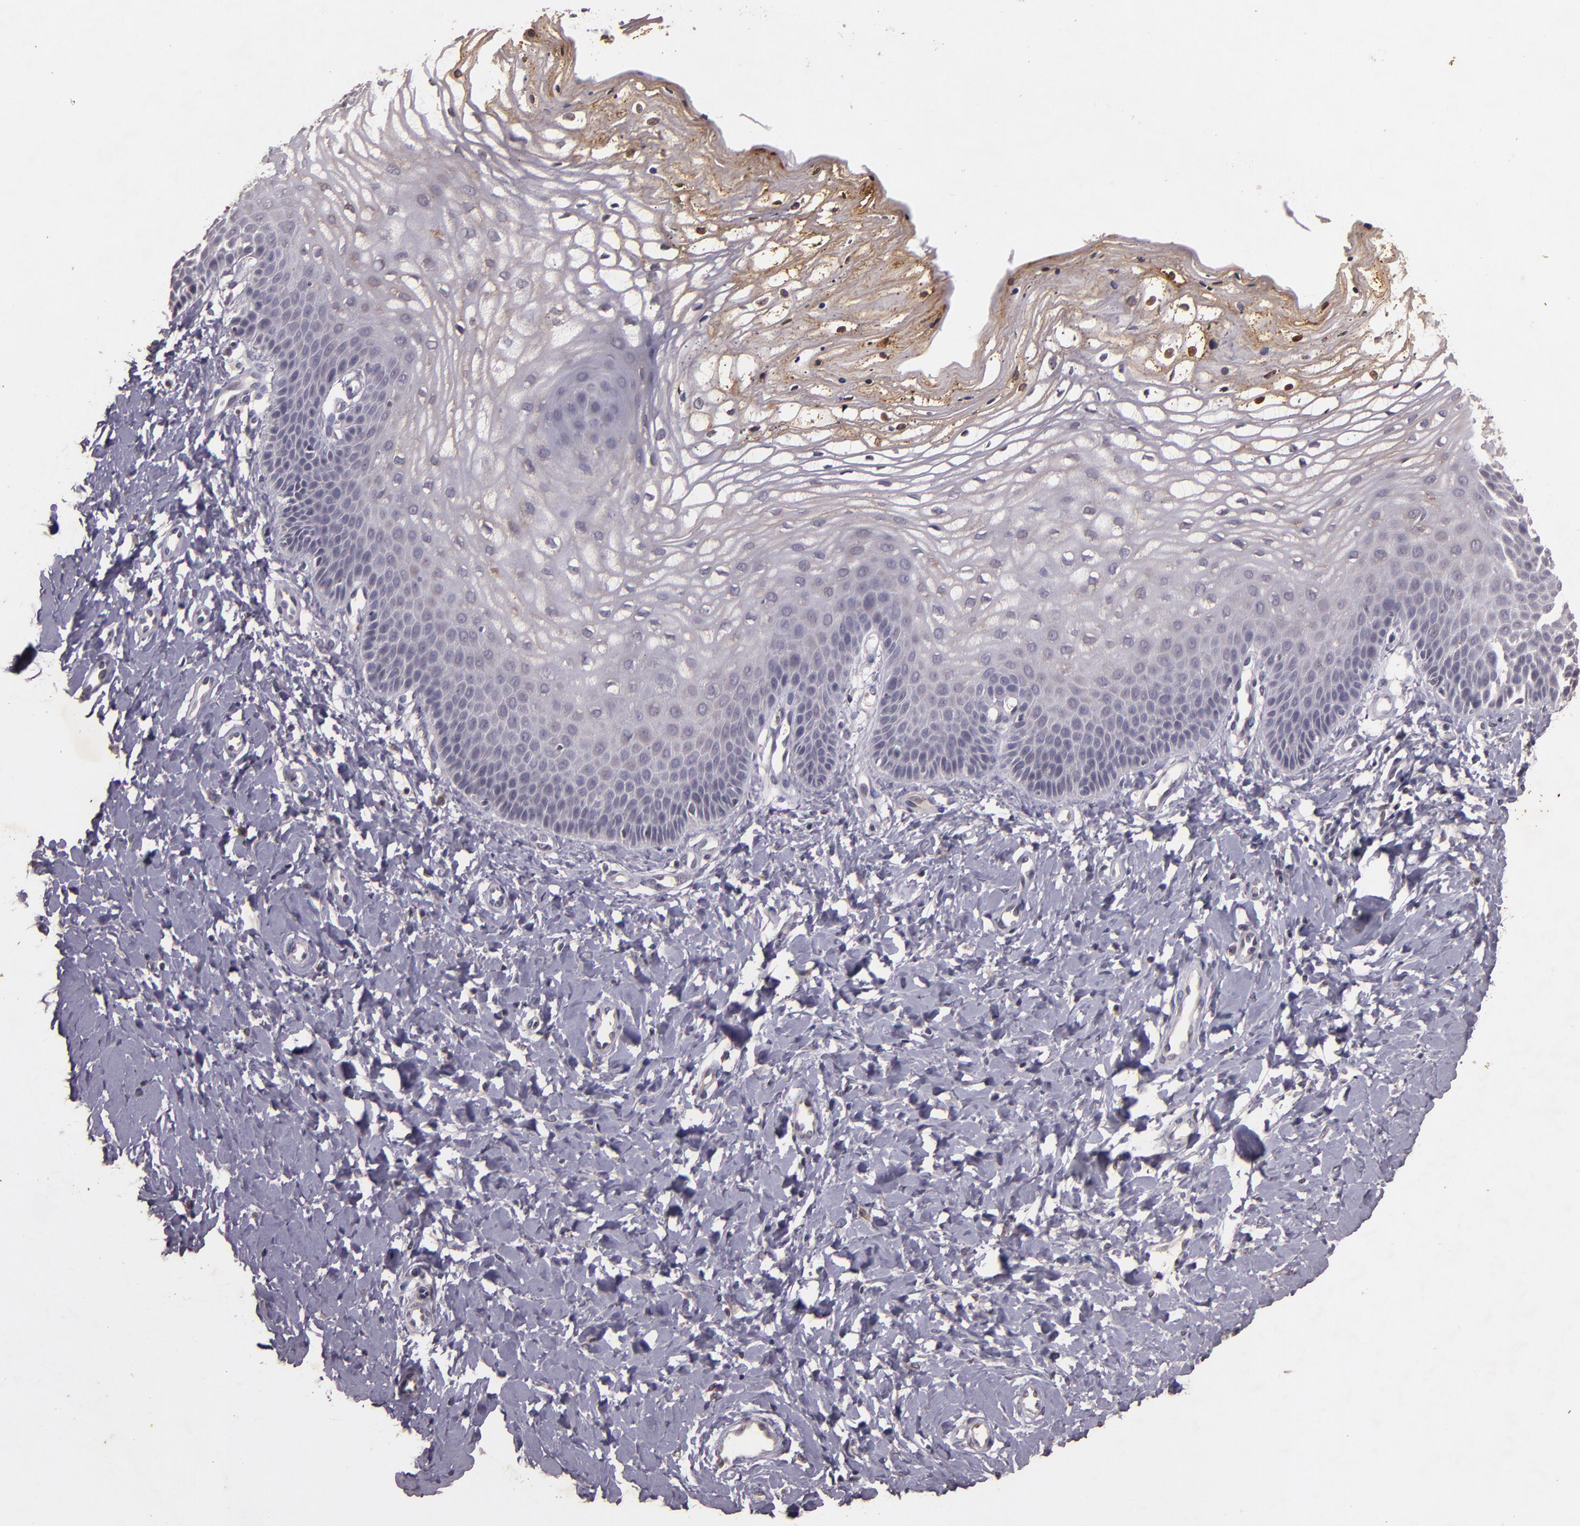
{"staining": {"intensity": "negative", "quantity": "none", "location": "none"}, "tissue": "vagina", "cell_type": "Squamous epithelial cells", "image_type": "normal", "snomed": [{"axis": "morphology", "description": "Normal tissue, NOS"}, {"axis": "topography", "description": "Vagina"}], "caption": "High magnification brightfield microscopy of normal vagina stained with DAB (3,3'-diaminobenzidine) (brown) and counterstained with hematoxylin (blue): squamous epithelial cells show no significant staining. The staining is performed using DAB (3,3'-diaminobenzidine) brown chromogen with nuclei counter-stained in using hematoxylin.", "gene": "TFF1", "patient": {"sex": "female", "age": 68}}